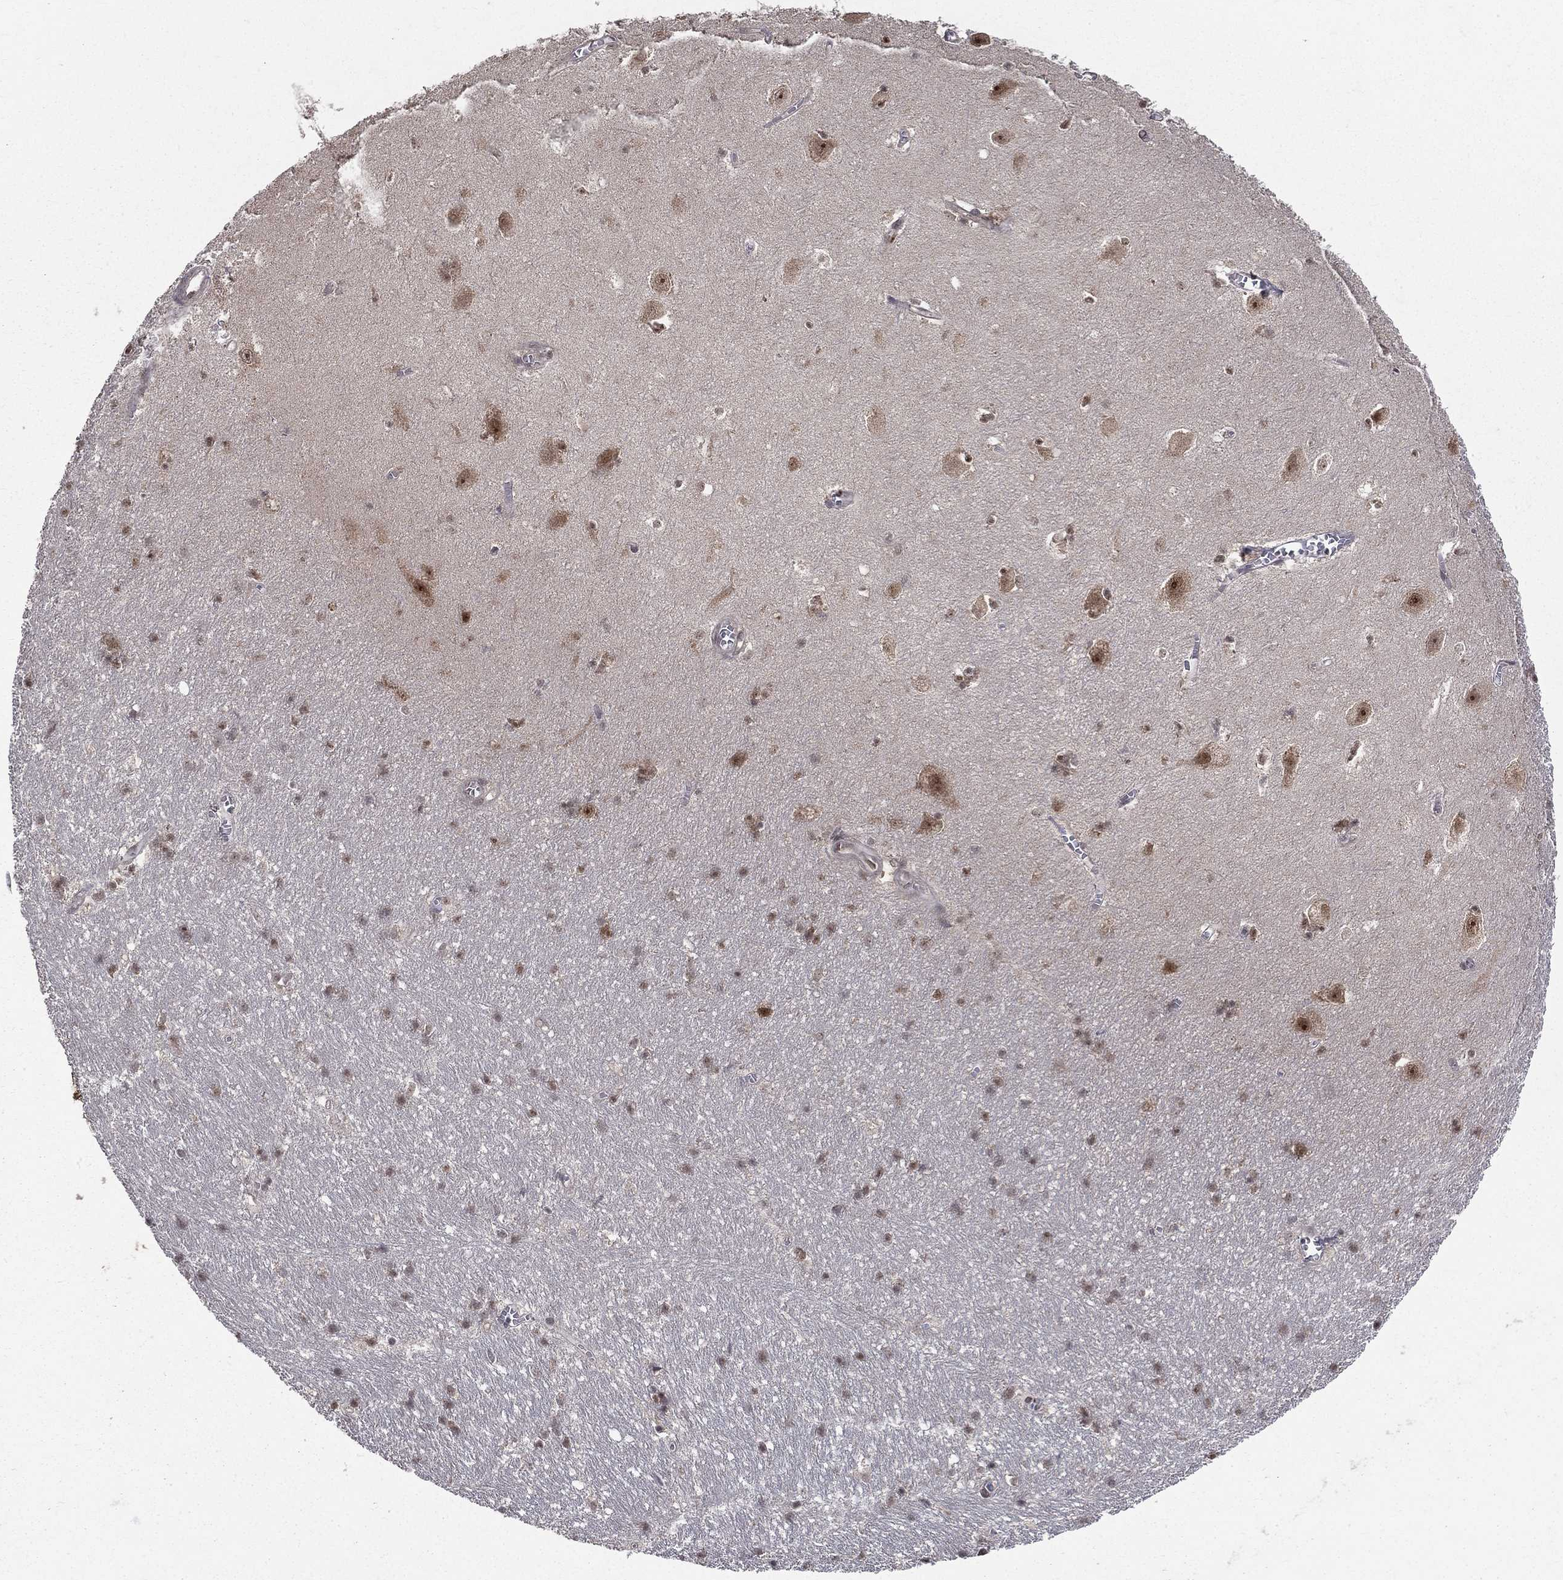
{"staining": {"intensity": "negative", "quantity": "none", "location": "none"}, "tissue": "hippocampus", "cell_type": "Glial cells", "image_type": "normal", "snomed": [{"axis": "morphology", "description": "Normal tissue, NOS"}, {"axis": "topography", "description": "Hippocampus"}], "caption": "A high-resolution histopathology image shows immunohistochemistry staining of unremarkable hippocampus, which reveals no significant positivity in glial cells.", "gene": "JMJD6", "patient": {"sex": "female", "age": 64}}